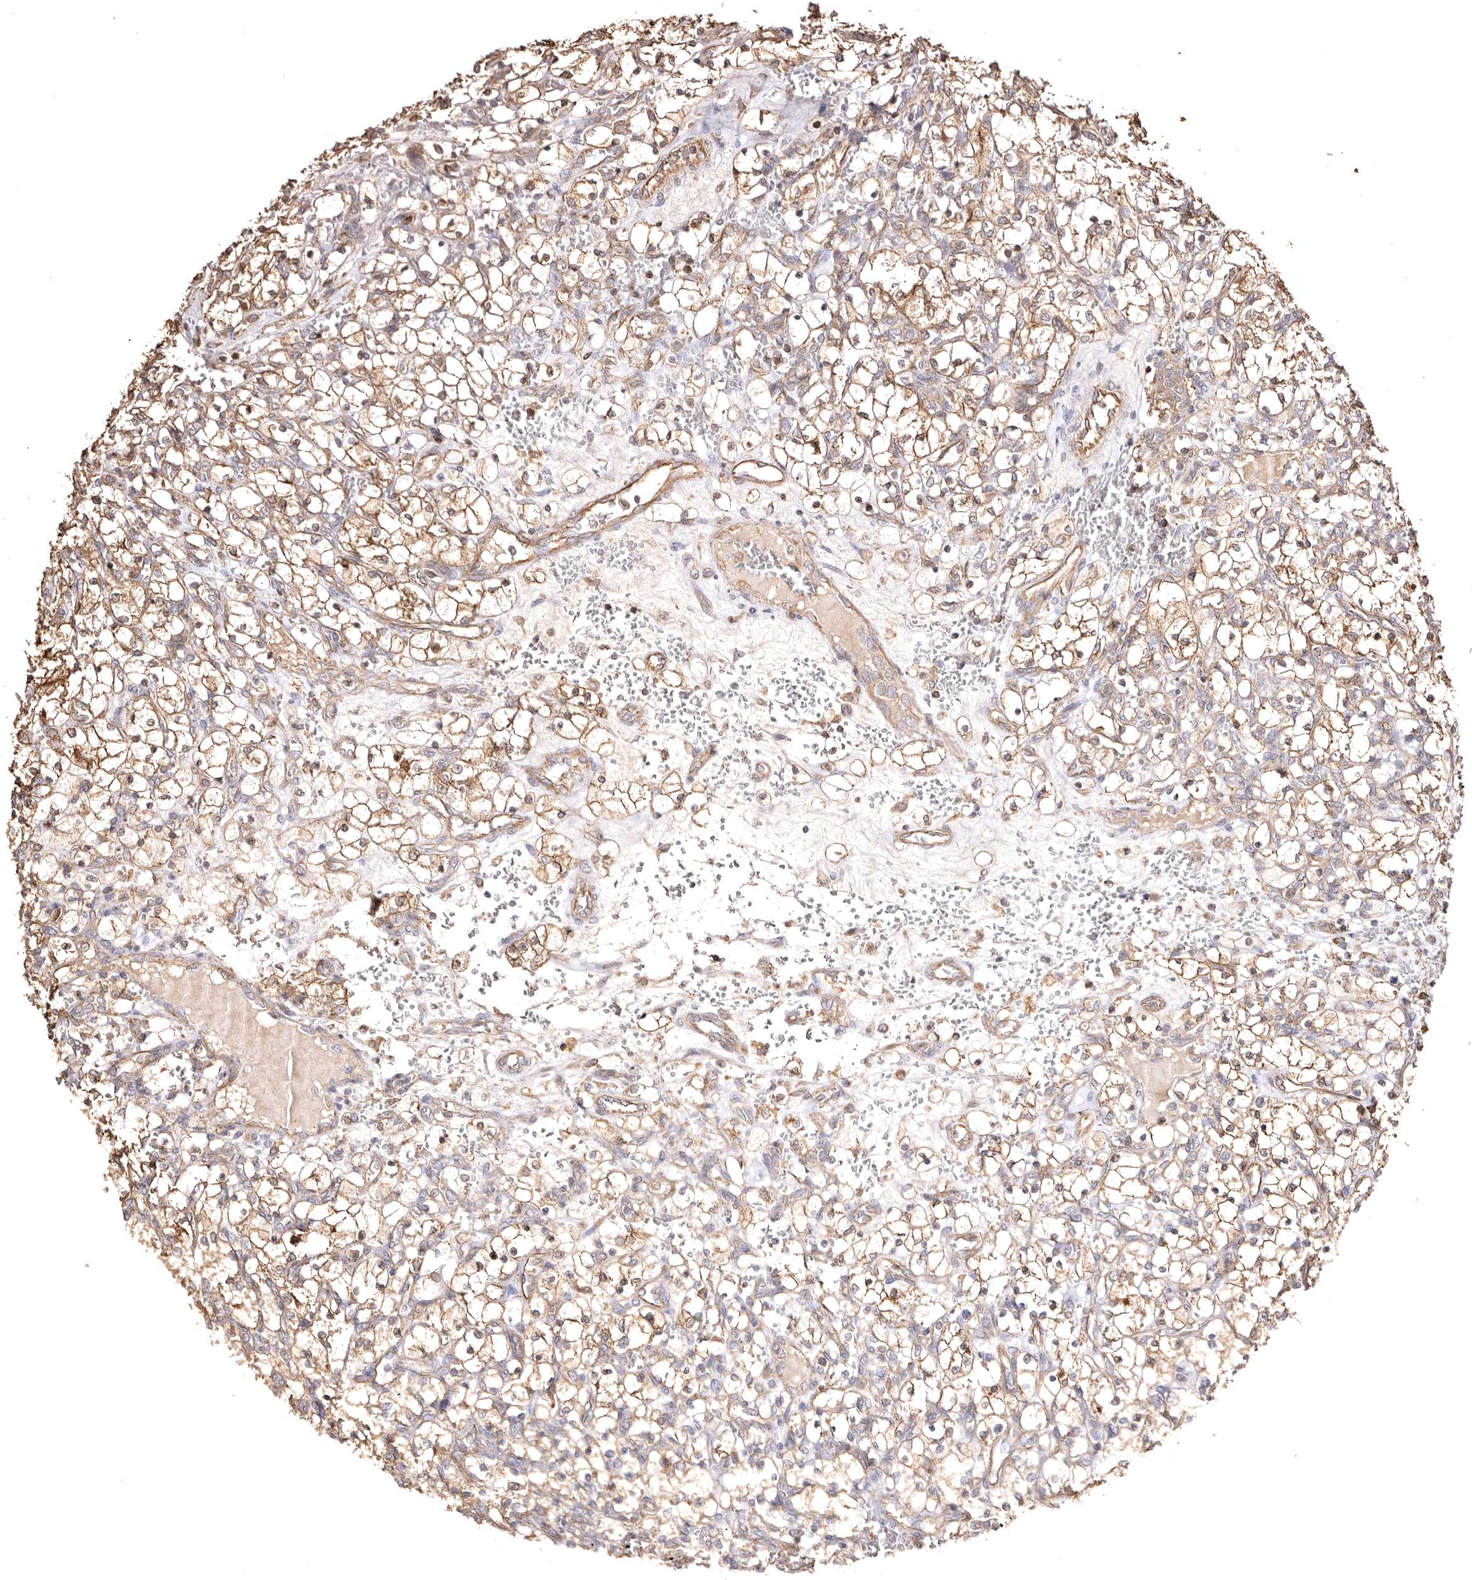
{"staining": {"intensity": "moderate", "quantity": ">75%", "location": "cytoplasmic/membranous"}, "tissue": "renal cancer", "cell_type": "Tumor cells", "image_type": "cancer", "snomed": [{"axis": "morphology", "description": "Adenocarcinoma, NOS"}, {"axis": "topography", "description": "Kidney"}], "caption": "Immunohistochemistry of human adenocarcinoma (renal) exhibits medium levels of moderate cytoplasmic/membranous positivity in about >75% of tumor cells. (DAB (3,3'-diaminobenzidine) IHC with brightfield microscopy, high magnification).", "gene": "MACC1", "patient": {"sex": "female", "age": 69}}